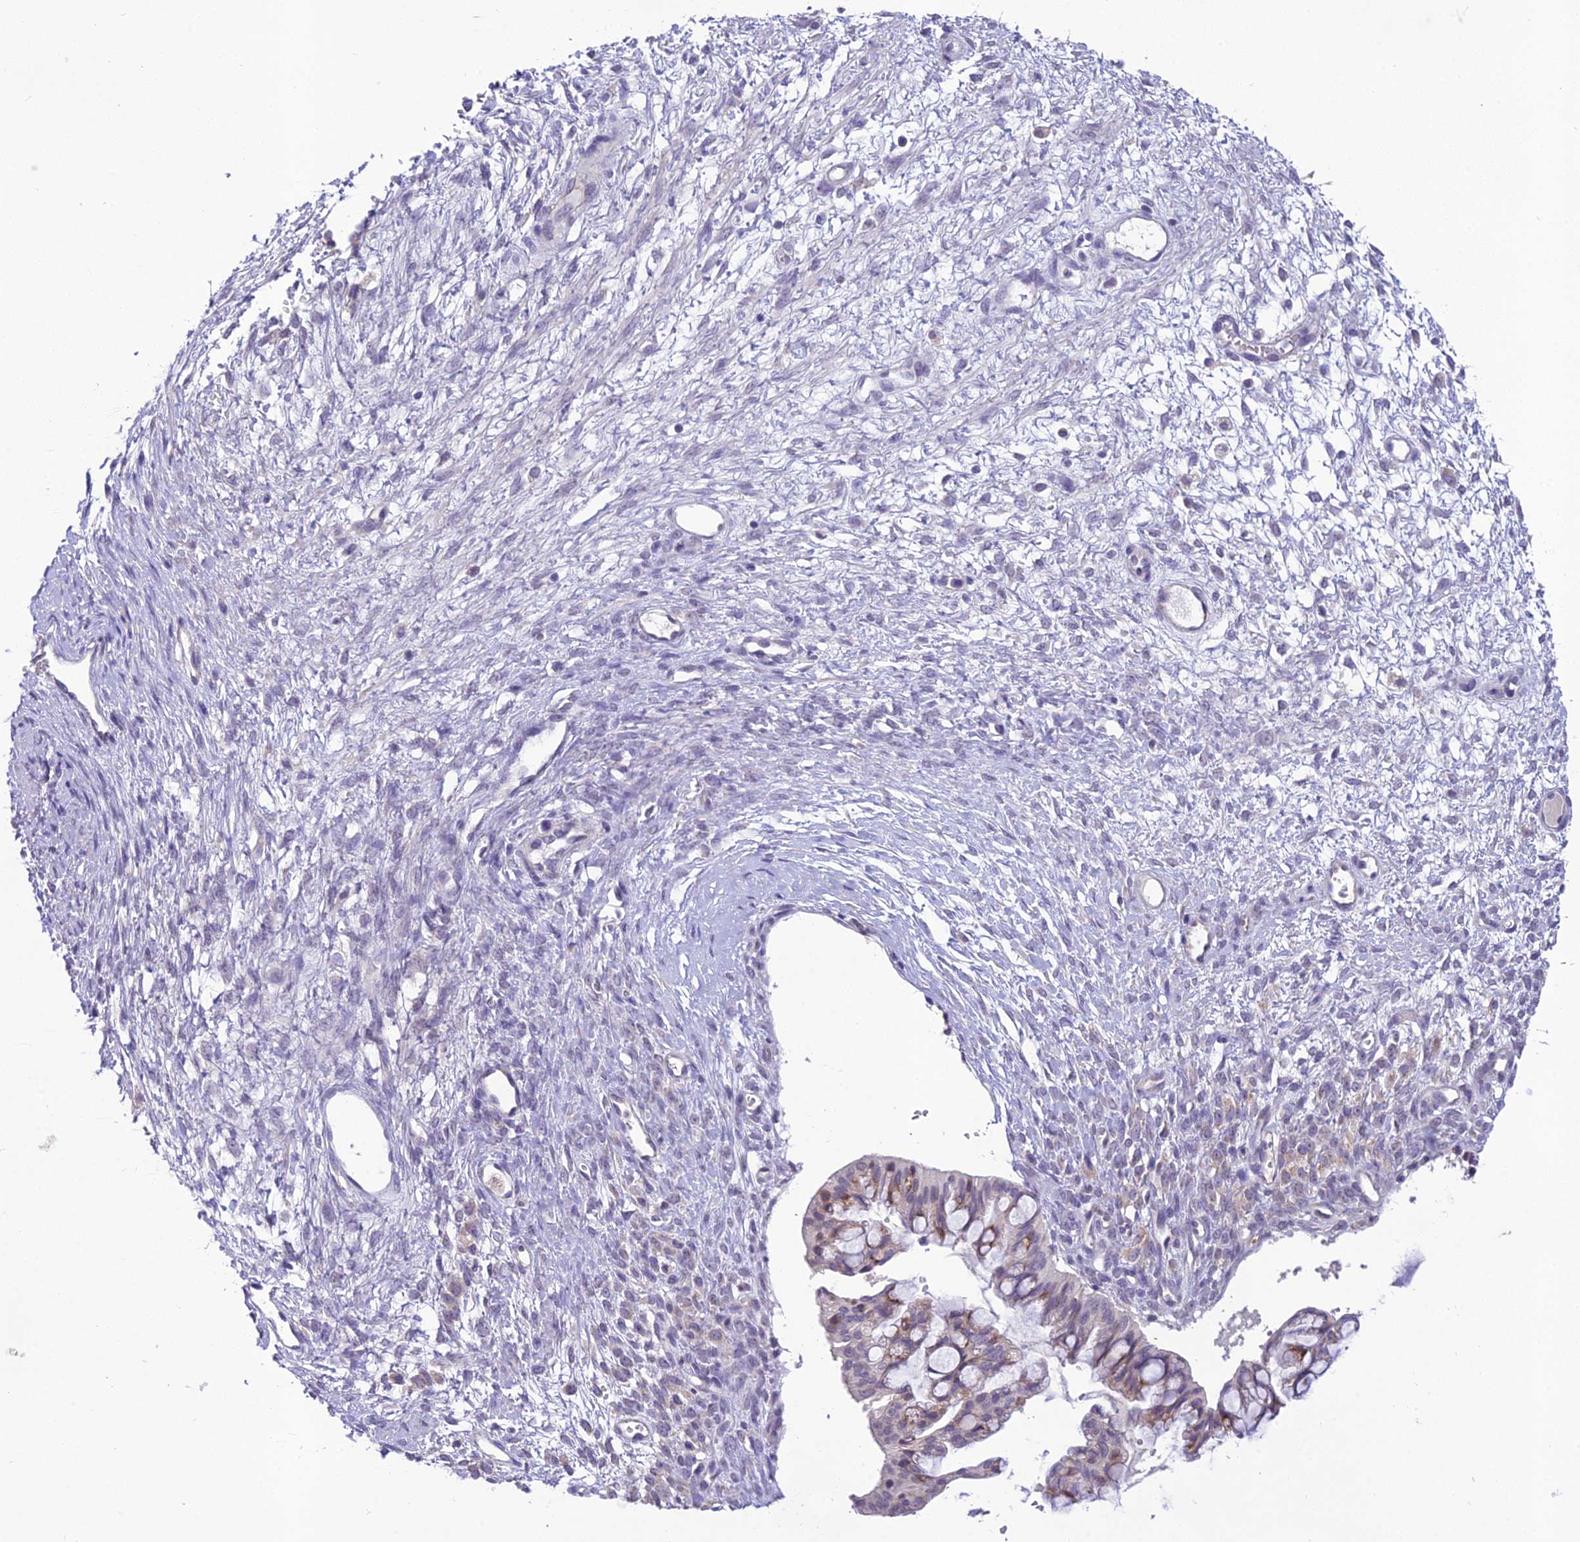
{"staining": {"intensity": "moderate", "quantity": "<25%", "location": "cytoplasmic/membranous"}, "tissue": "ovarian cancer", "cell_type": "Tumor cells", "image_type": "cancer", "snomed": [{"axis": "morphology", "description": "Cystadenocarcinoma, mucinous, NOS"}, {"axis": "topography", "description": "Ovary"}], "caption": "IHC (DAB) staining of ovarian cancer (mucinous cystadenocarcinoma) demonstrates moderate cytoplasmic/membranous protein staining in approximately <25% of tumor cells. The staining is performed using DAB (3,3'-diaminobenzidine) brown chromogen to label protein expression. The nuclei are counter-stained blue using hematoxylin.", "gene": "MIIP", "patient": {"sex": "female", "age": 73}}